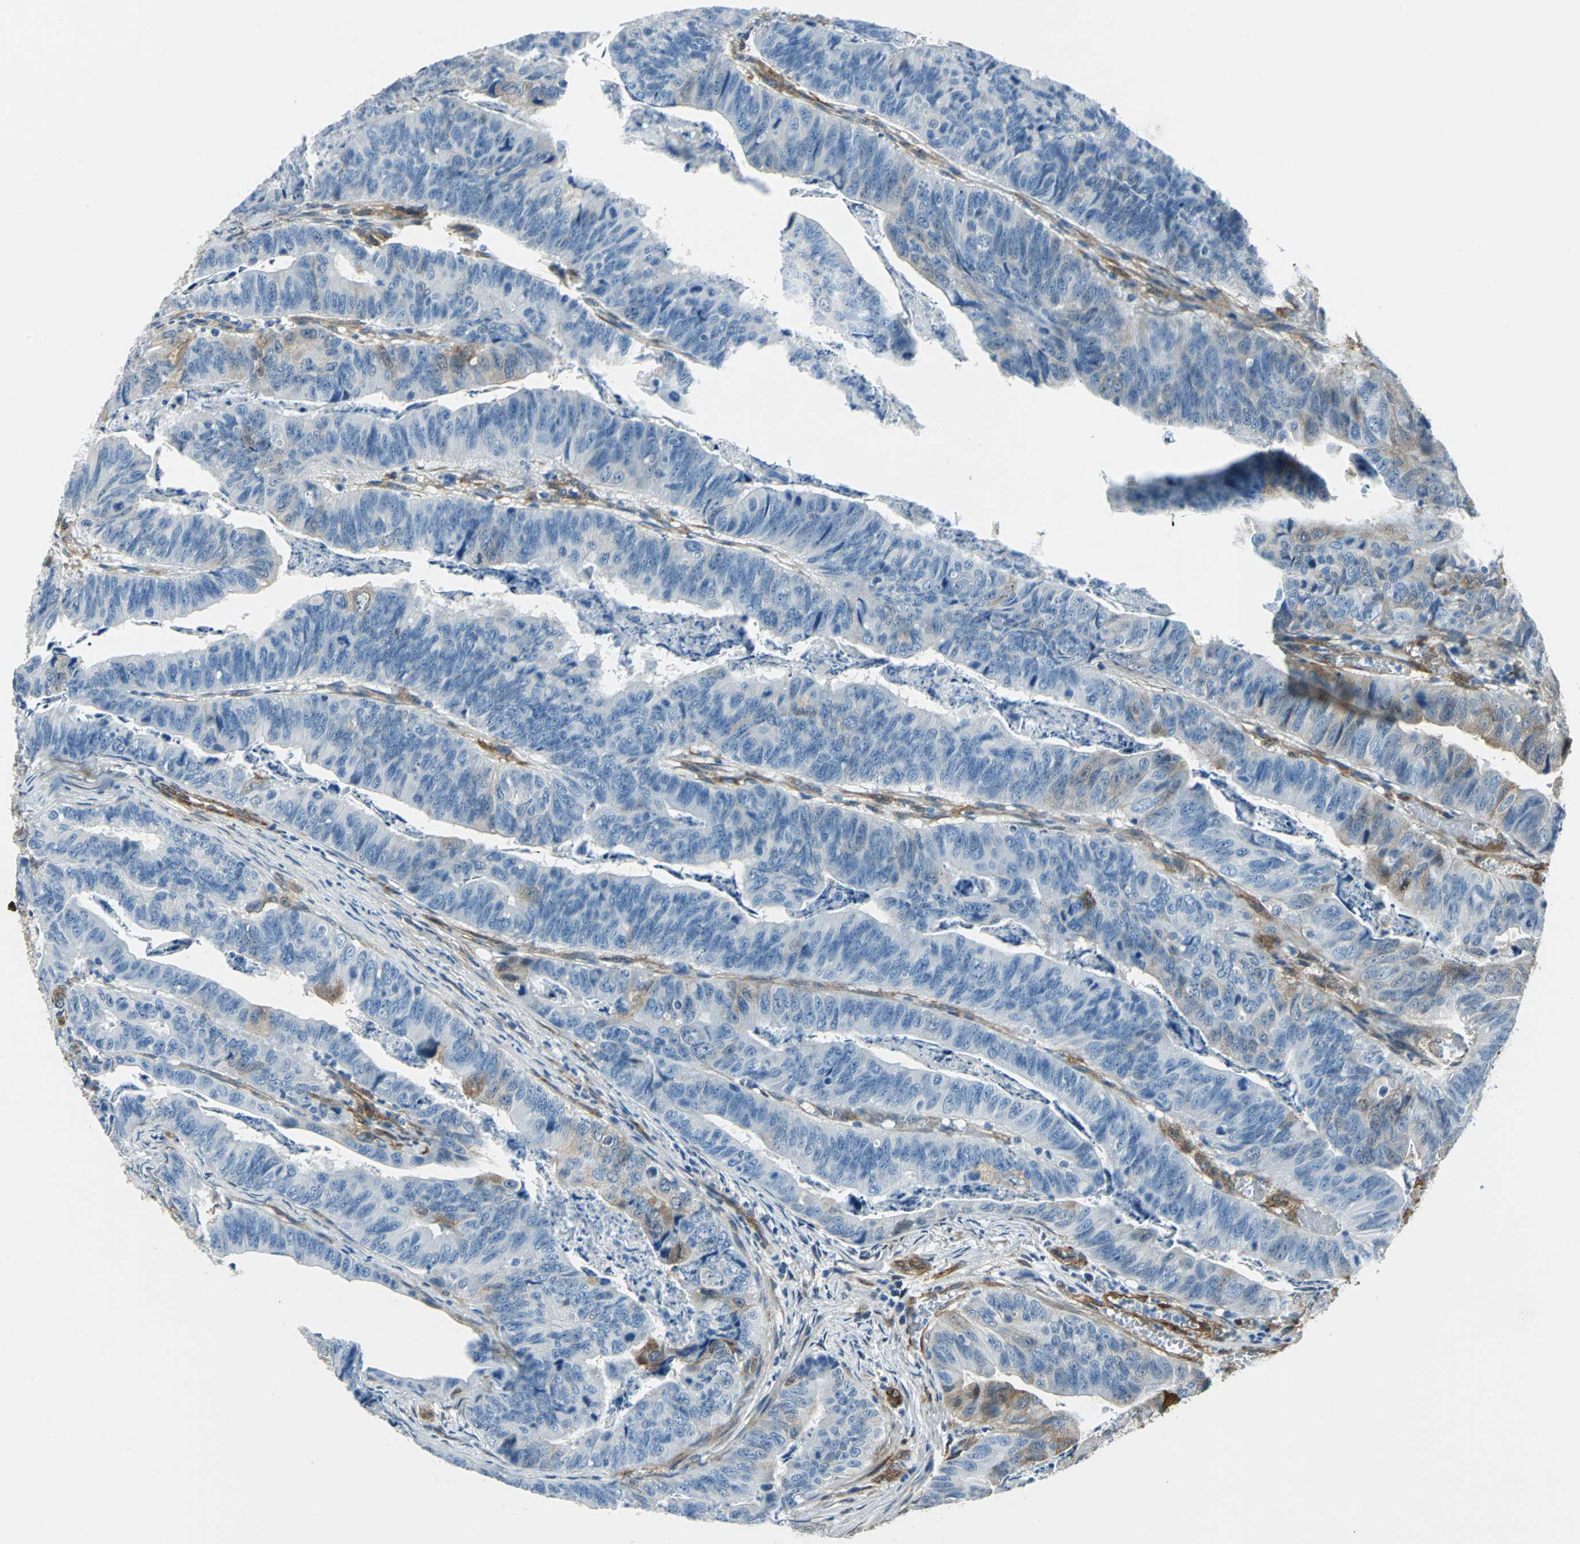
{"staining": {"intensity": "moderate", "quantity": "<25%", "location": "cytoplasmic/membranous"}, "tissue": "stomach cancer", "cell_type": "Tumor cells", "image_type": "cancer", "snomed": [{"axis": "morphology", "description": "Adenocarcinoma, NOS"}, {"axis": "topography", "description": "Stomach, lower"}], "caption": "Immunohistochemistry (DAB) staining of stomach cancer (adenocarcinoma) exhibits moderate cytoplasmic/membranous protein expression in about <25% of tumor cells. (DAB IHC, brown staining for protein, blue staining for nuclei).", "gene": "HSPB1", "patient": {"sex": "male", "age": 77}}